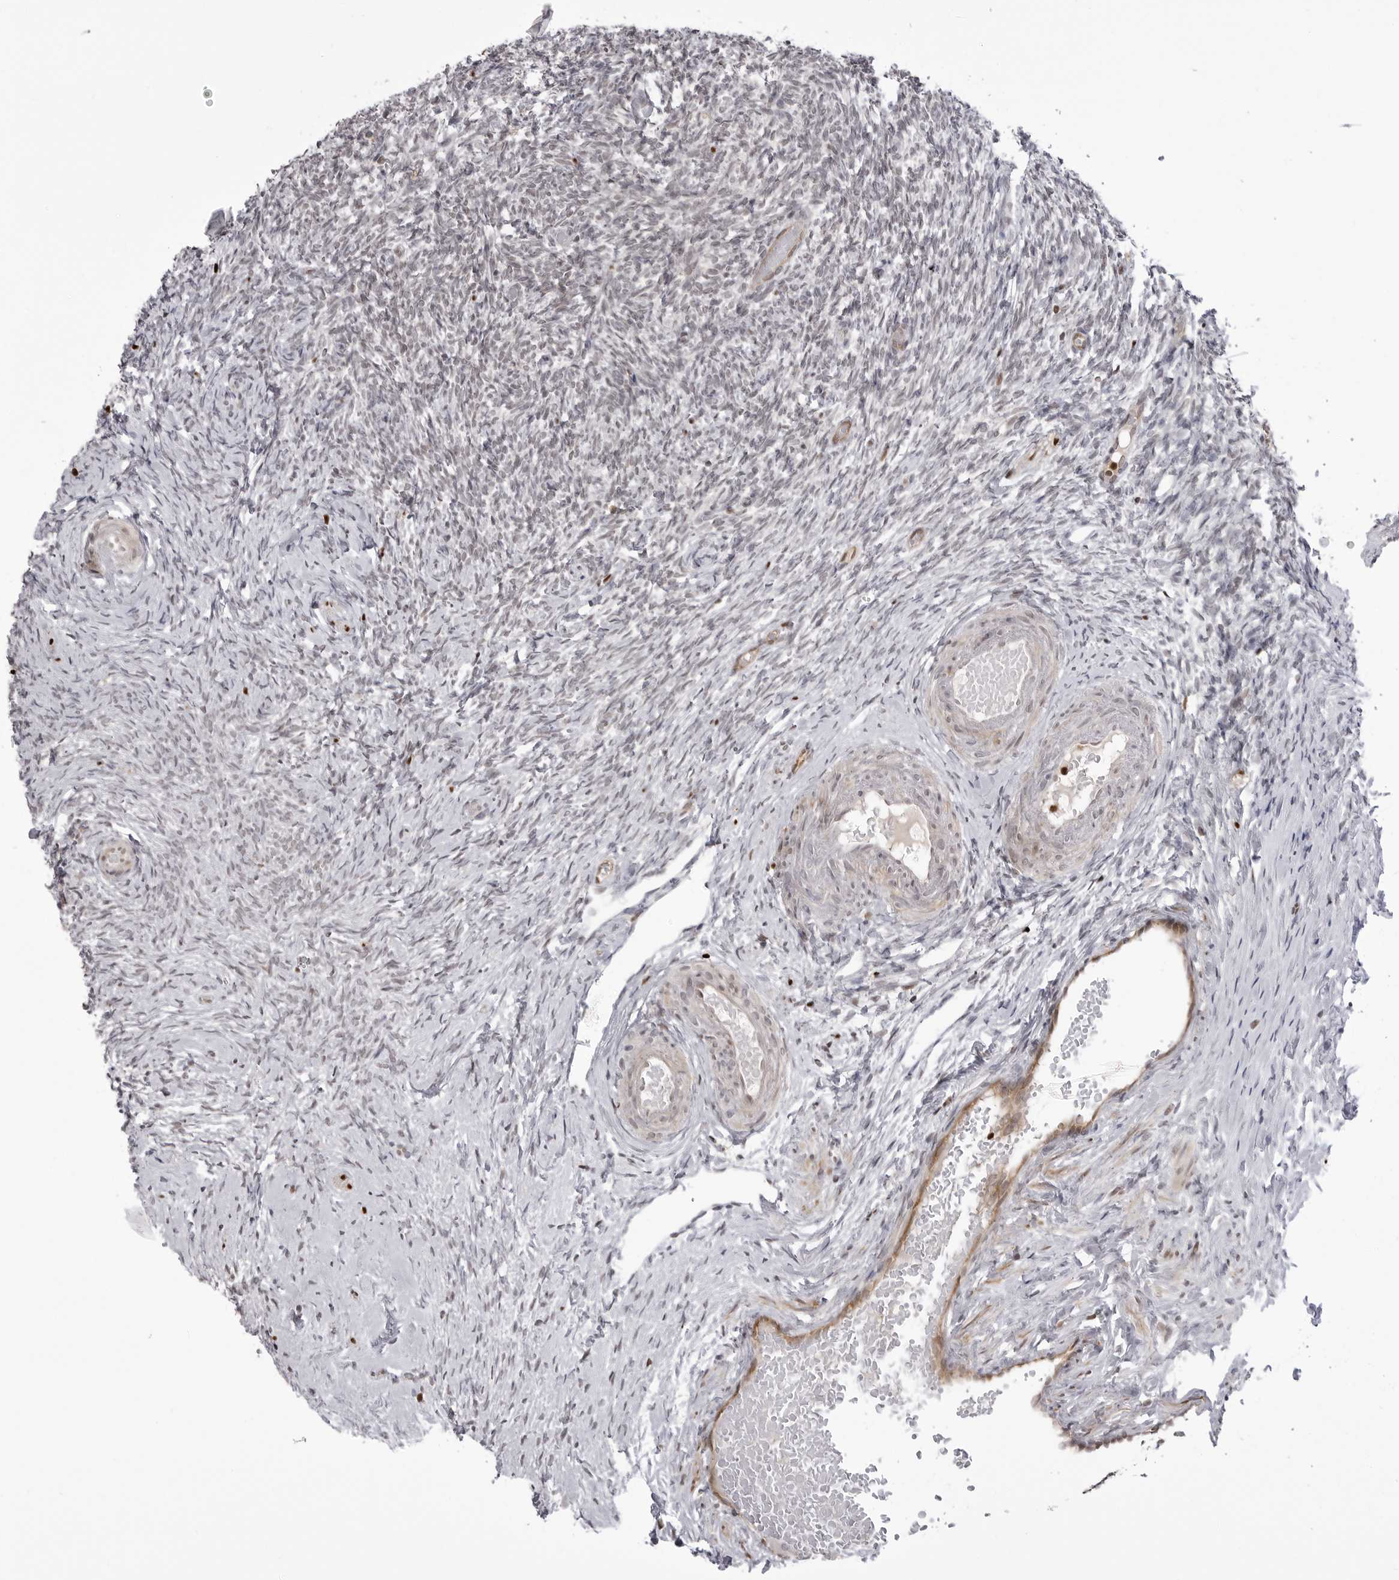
{"staining": {"intensity": "weak", "quantity": "<25%", "location": "nuclear"}, "tissue": "ovary", "cell_type": "Ovarian stroma cells", "image_type": "normal", "snomed": [{"axis": "morphology", "description": "Normal tissue, NOS"}, {"axis": "topography", "description": "Ovary"}], "caption": "The histopathology image exhibits no significant positivity in ovarian stroma cells of ovary. Nuclei are stained in blue.", "gene": "PTK2B", "patient": {"sex": "female", "age": 60}}